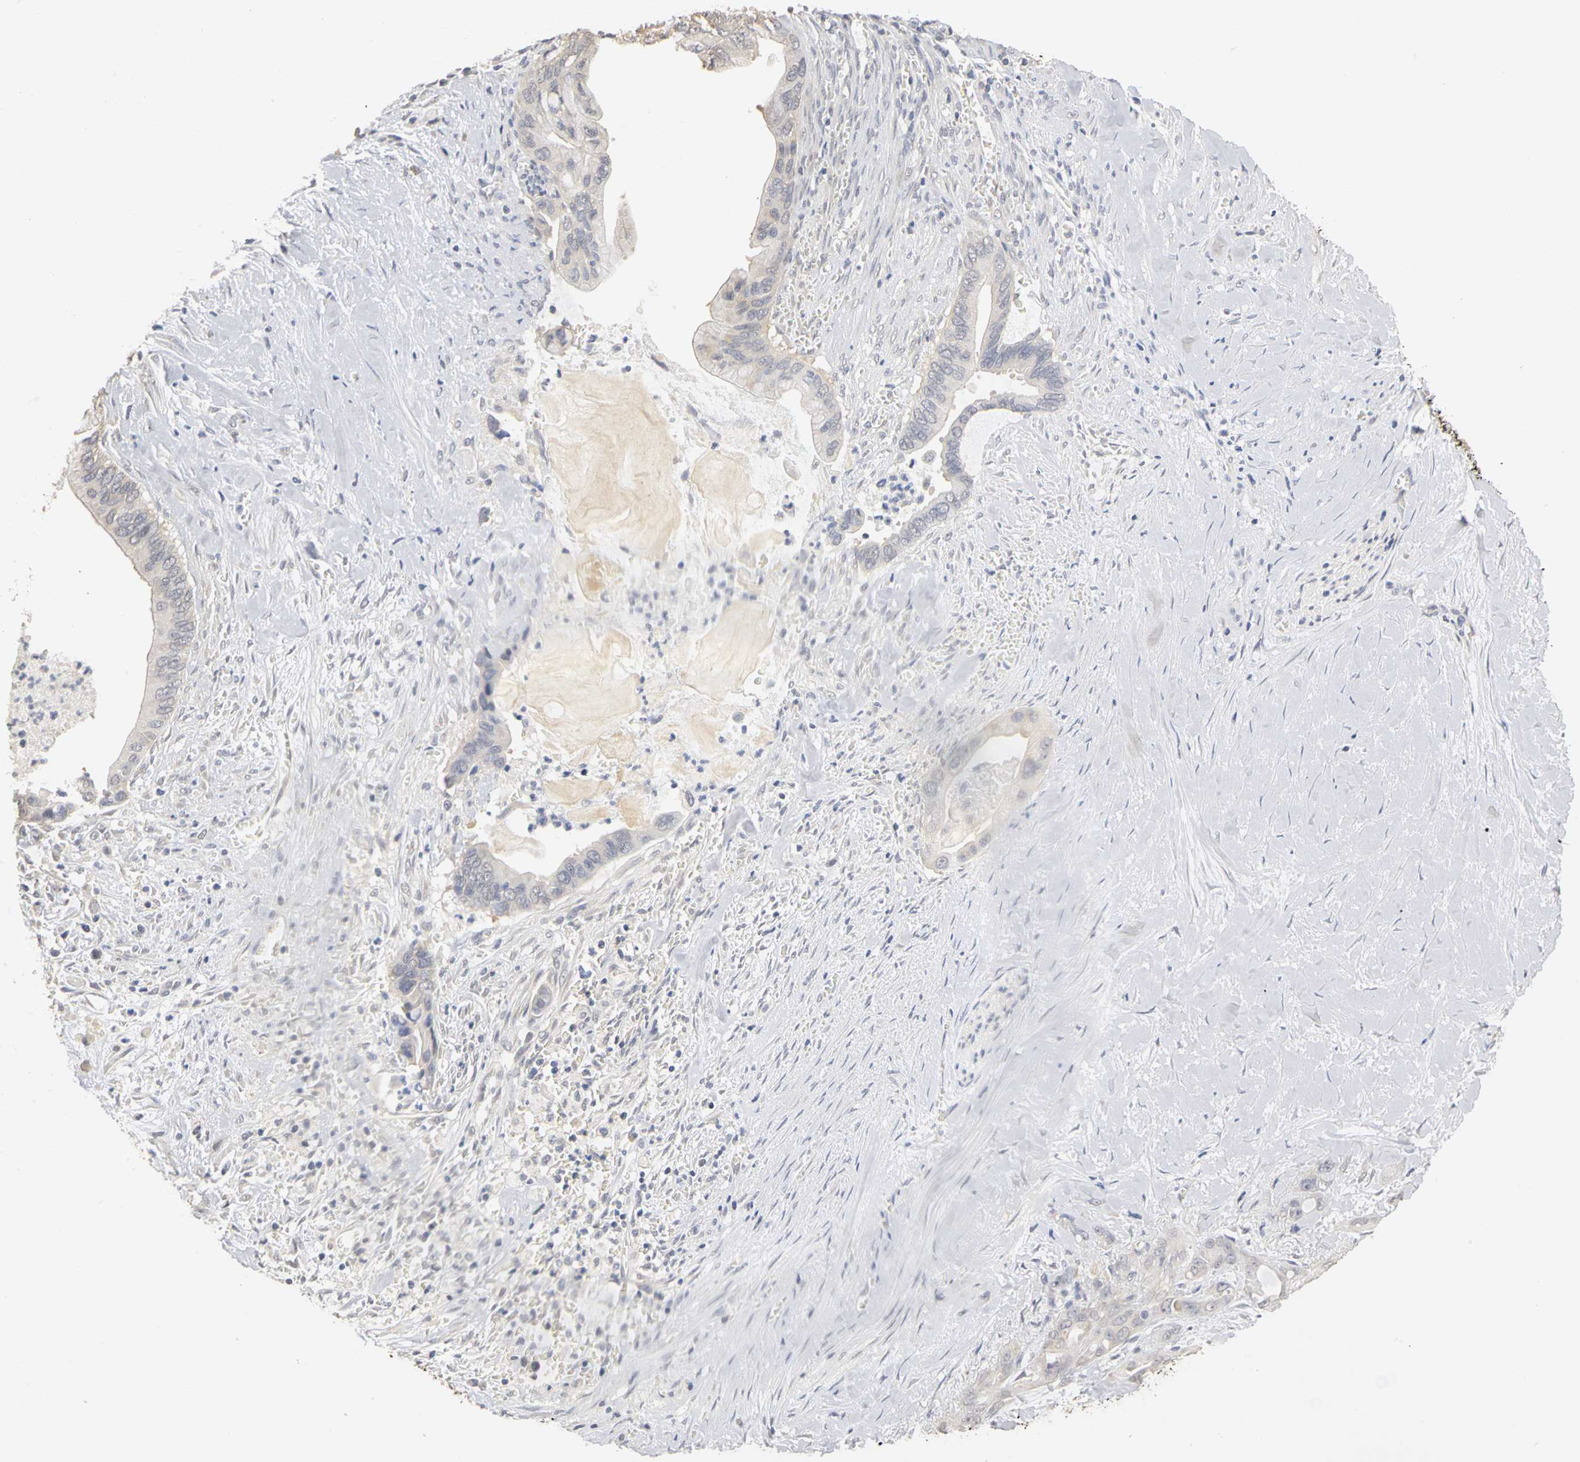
{"staining": {"intensity": "negative", "quantity": "none", "location": "none"}, "tissue": "pancreatic cancer", "cell_type": "Tumor cells", "image_type": "cancer", "snomed": [{"axis": "morphology", "description": "Adenocarcinoma, NOS"}, {"axis": "topography", "description": "Pancreas"}], "caption": "Photomicrograph shows no significant protein expression in tumor cells of pancreatic cancer (adenocarcinoma).", "gene": "PGR", "patient": {"sex": "male", "age": 59}}